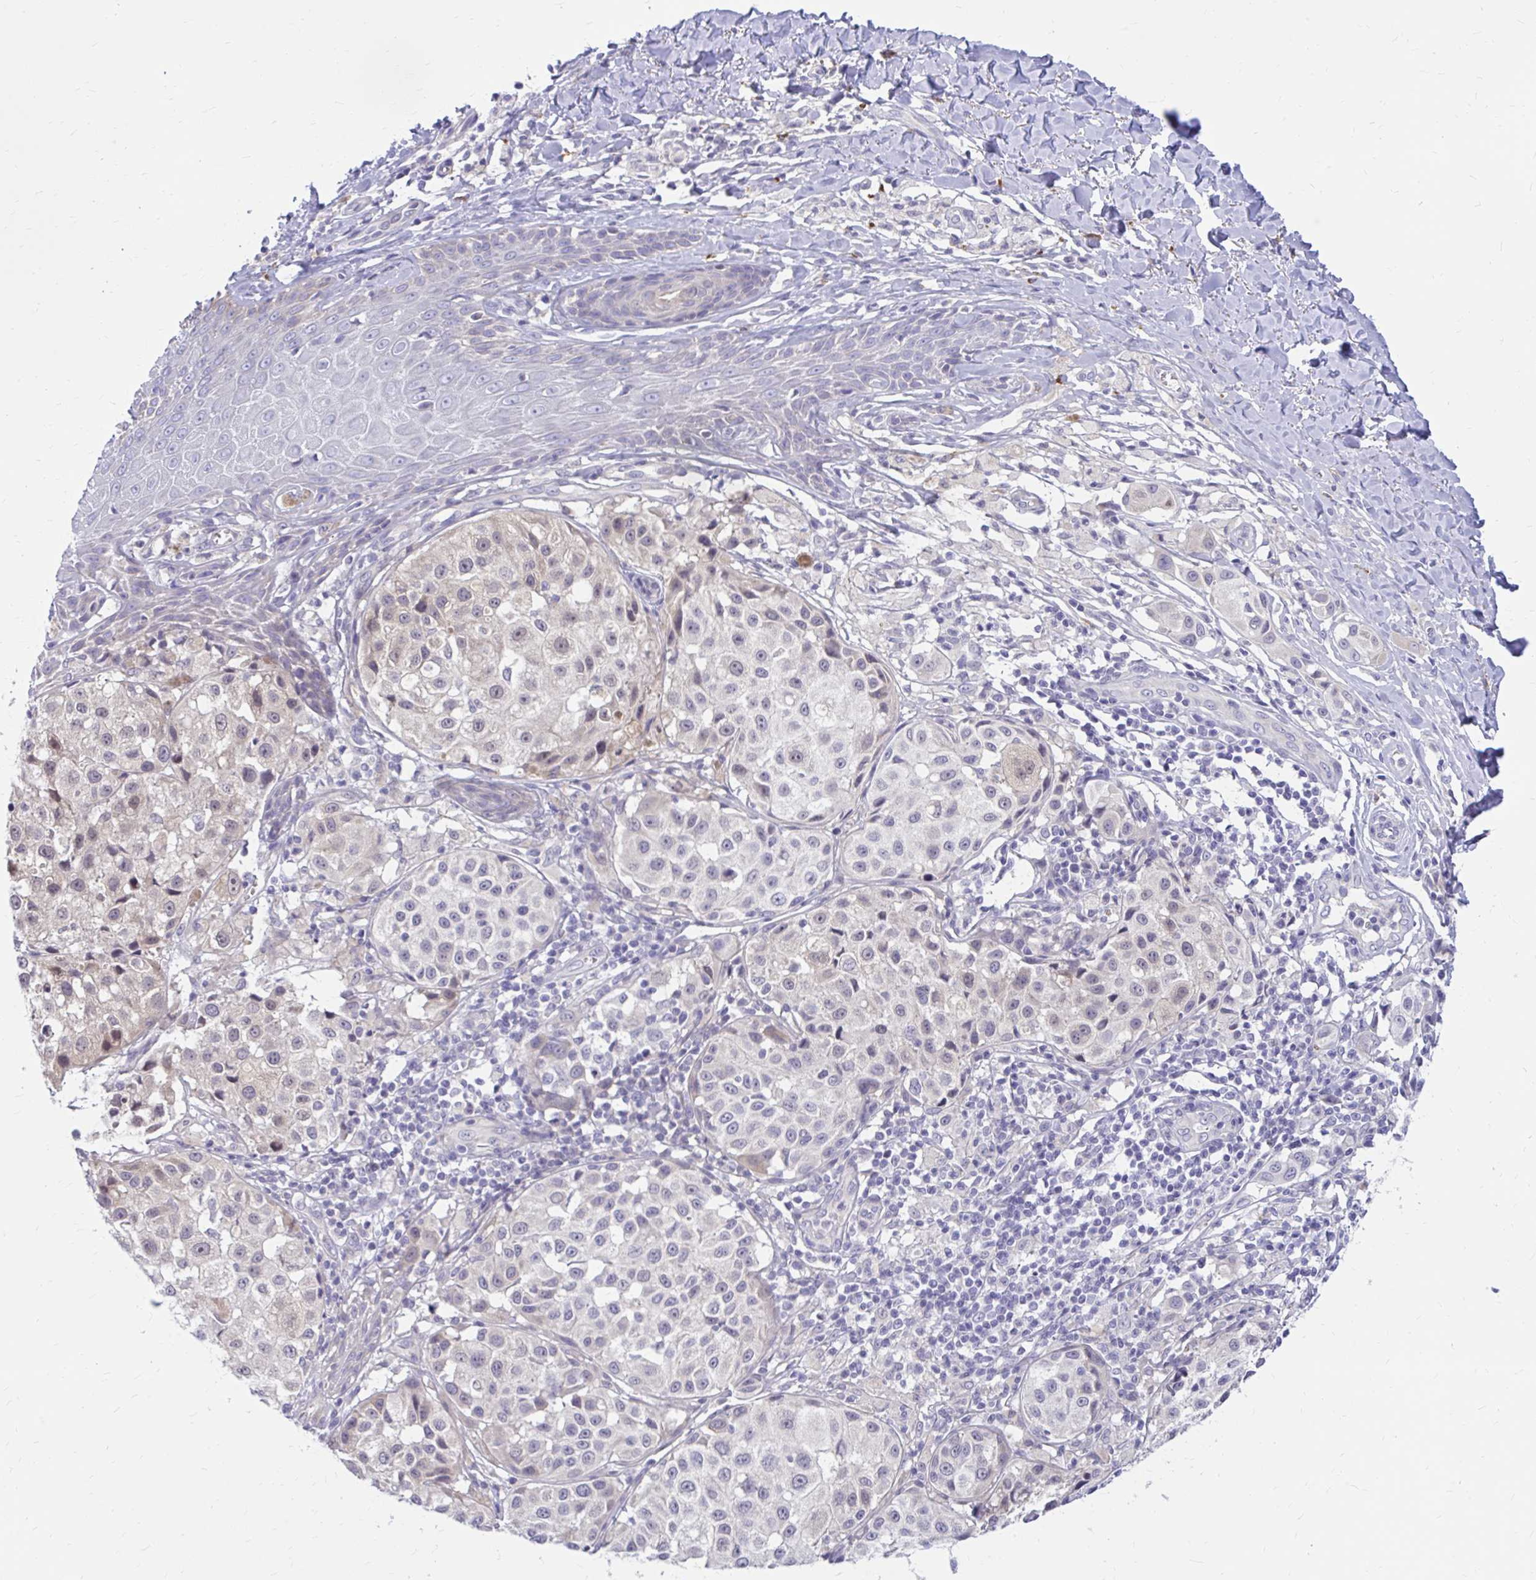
{"staining": {"intensity": "negative", "quantity": "none", "location": "none"}, "tissue": "melanoma", "cell_type": "Tumor cells", "image_type": "cancer", "snomed": [{"axis": "morphology", "description": "Malignant melanoma, NOS"}, {"axis": "topography", "description": "Skin"}], "caption": "Immunohistochemistry micrograph of malignant melanoma stained for a protein (brown), which shows no expression in tumor cells. (IHC, brightfield microscopy, high magnification).", "gene": "MAP1LC3A", "patient": {"sex": "male", "age": 39}}